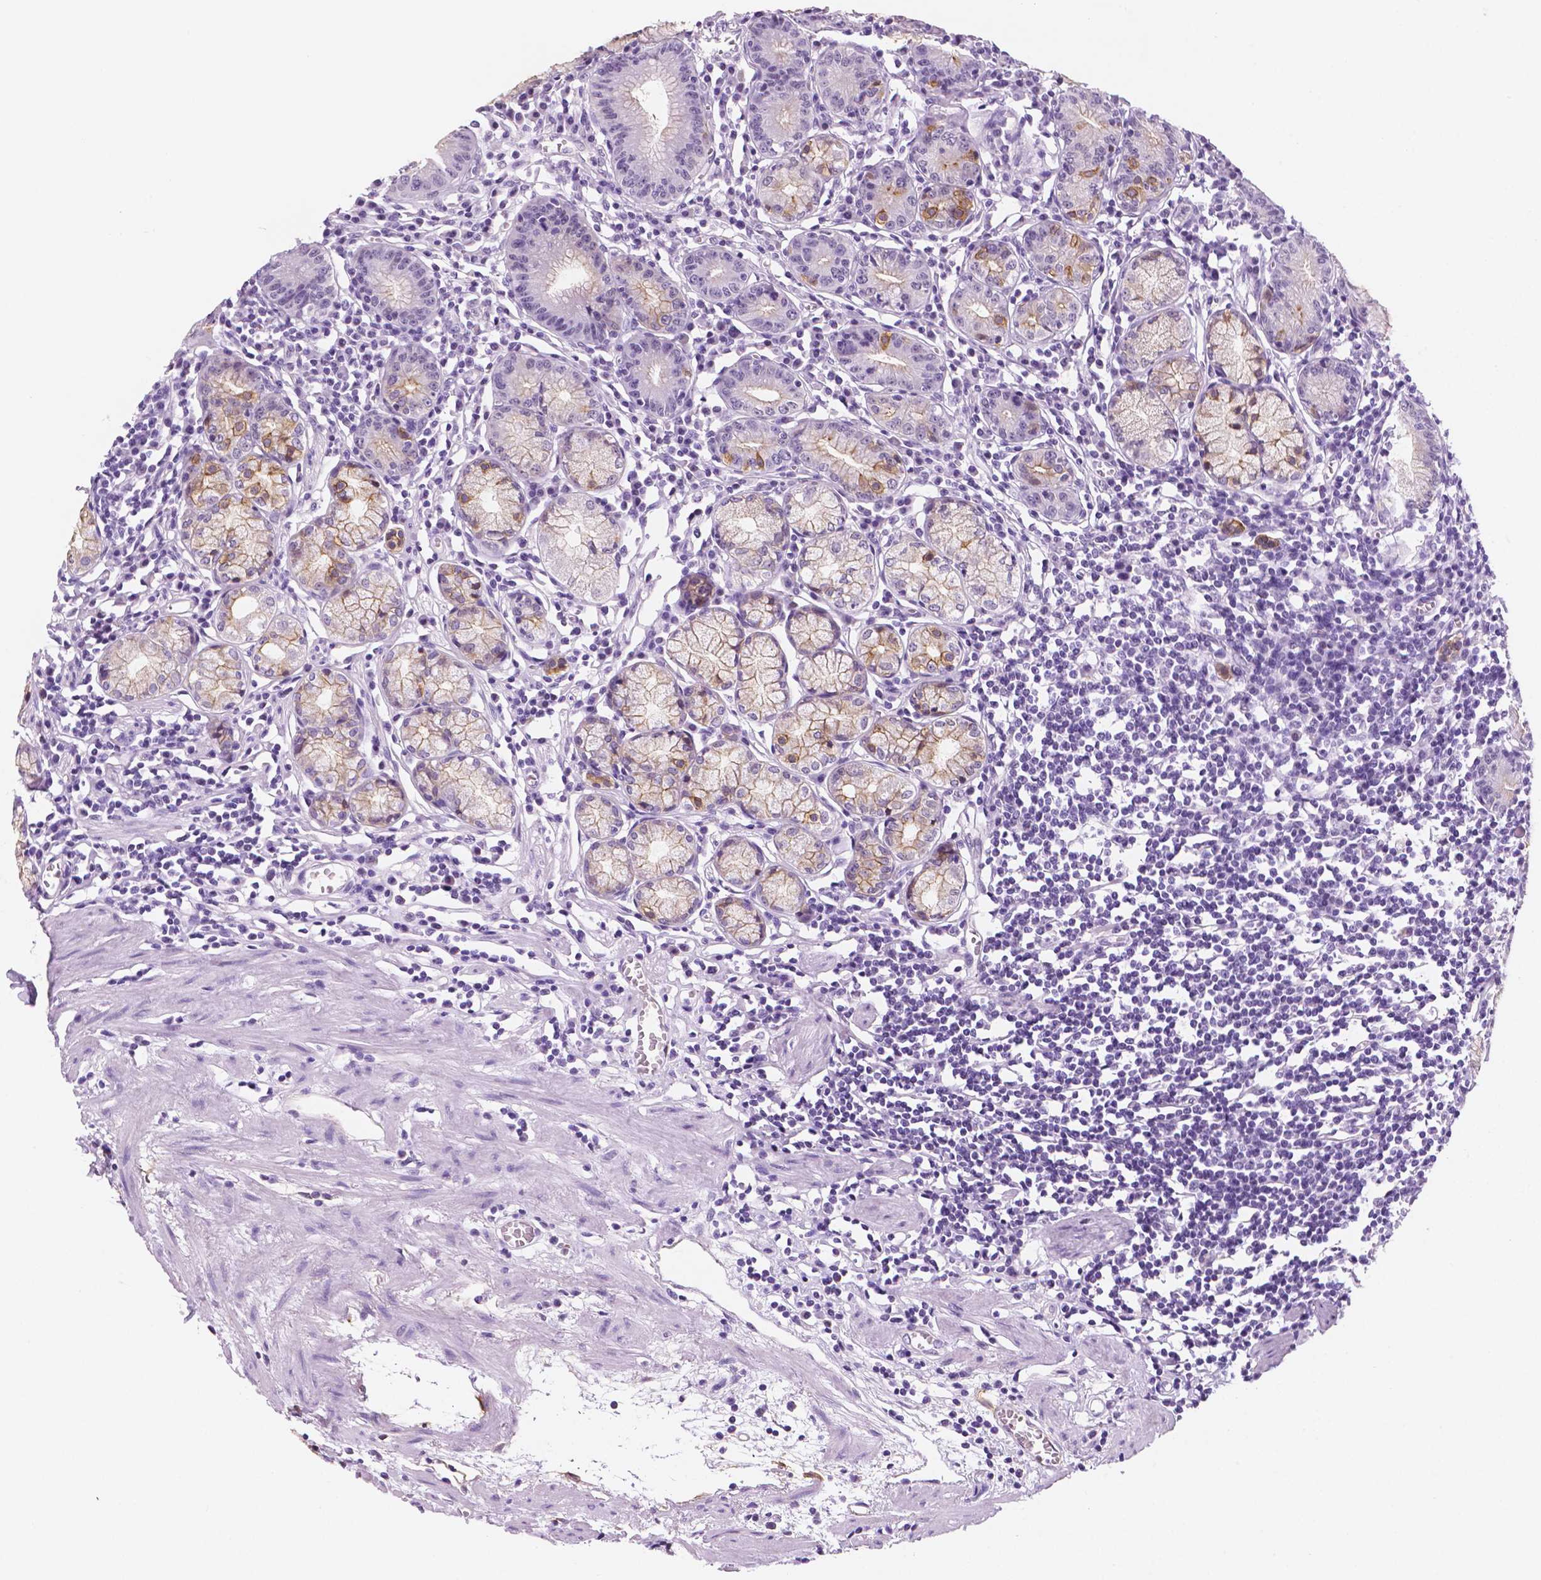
{"staining": {"intensity": "moderate", "quantity": "<25%", "location": "cytoplasmic/membranous"}, "tissue": "stomach", "cell_type": "Glandular cells", "image_type": "normal", "snomed": [{"axis": "morphology", "description": "Normal tissue, NOS"}, {"axis": "topography", "description": "Stomach"}], "caption": "Immunohistochemical staining of unremarkable human stomach demonstrates low levels of moderate cytoplasmic/membranous staining in about <25% of glandular cells.", "gene": "PPL", "patient": {"sex": "male", "age": 55}}